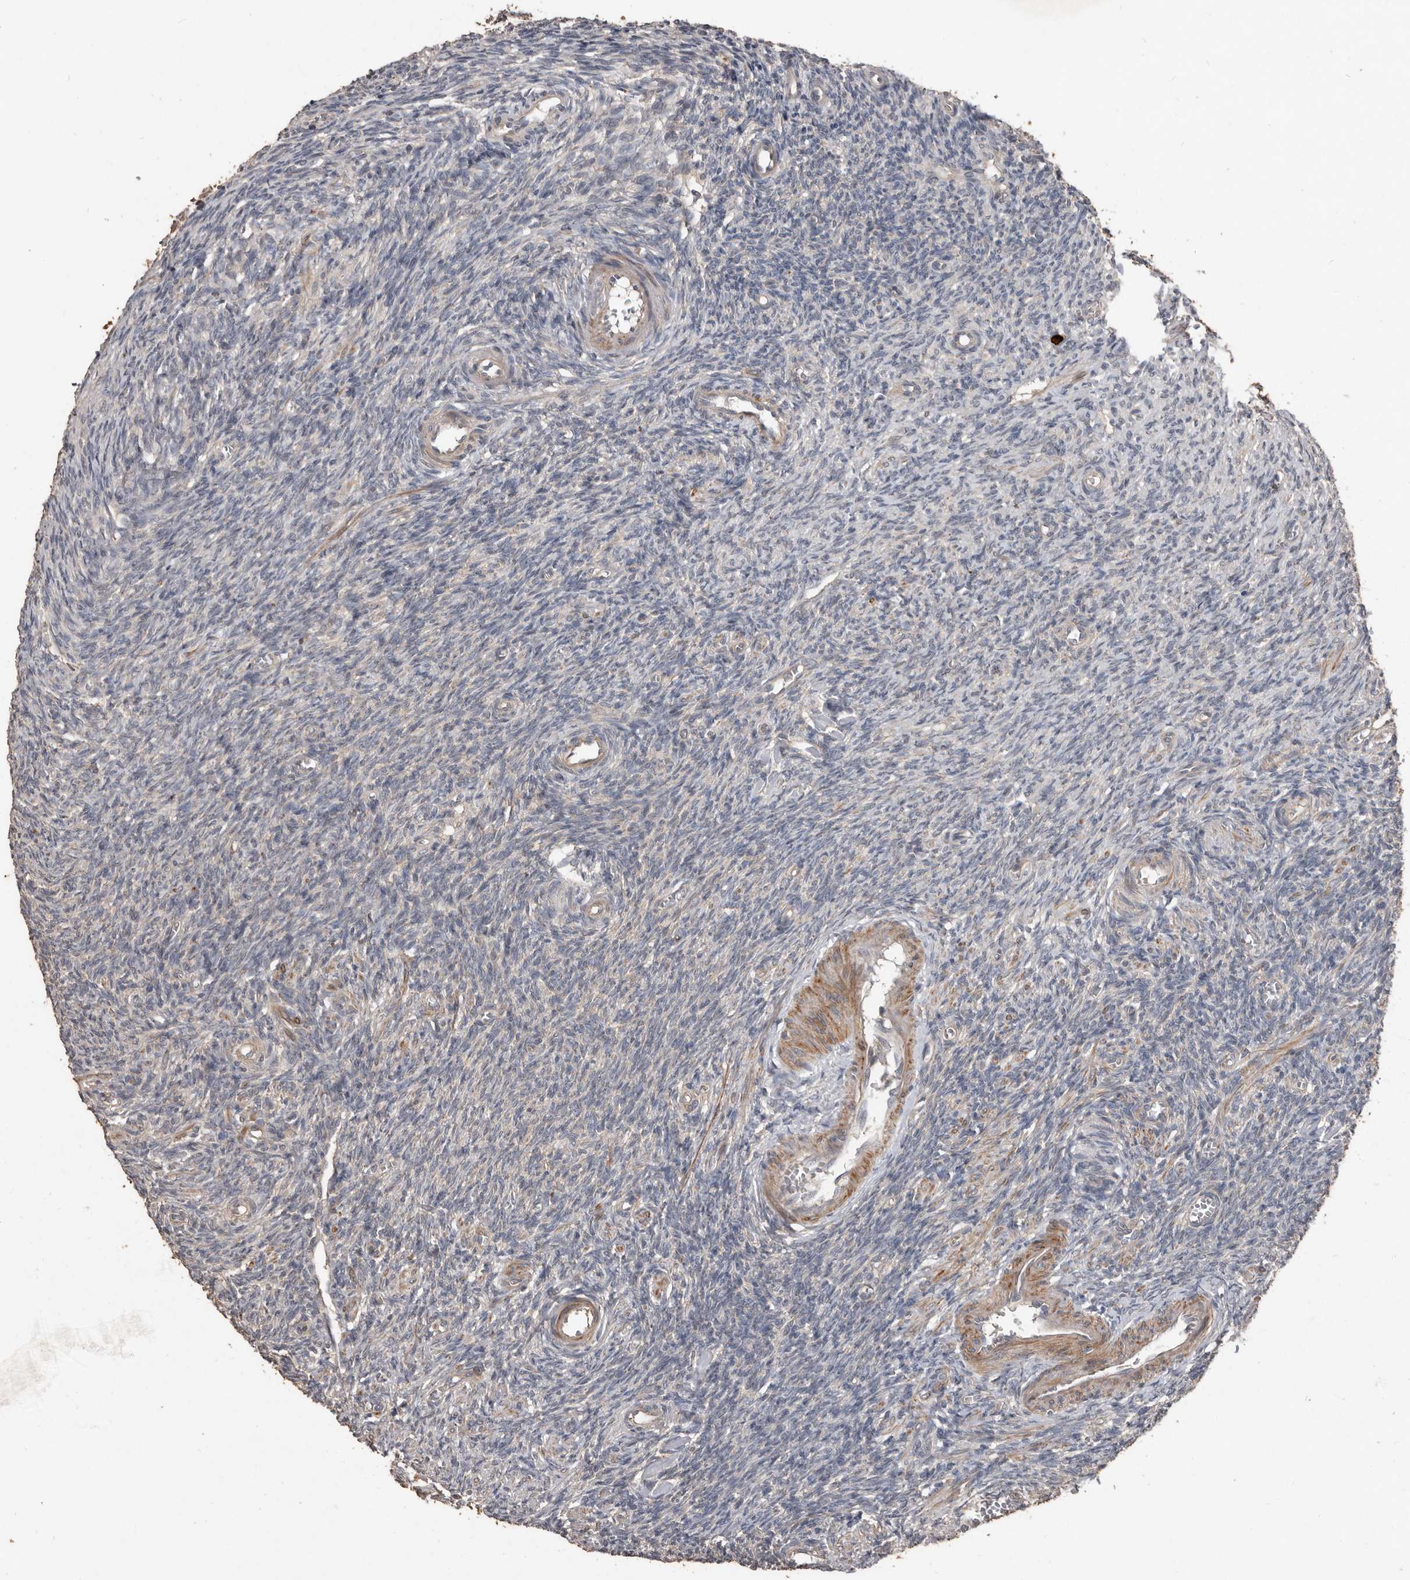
{"staining": {"intensity": "negative", "quantity": "none", "location": "none"}, "tissue": "ovary", "cell_type": "Ovarian stroma cells", "image_type": "normal", "snomed": [{"axis": "morphology", "description": "Normal tissue, NOS"}, {"axis": "topography", "description": "Ovary"}], "caption": "Ovarian stroma cells show no significant expression in unremarkable ovary.", "gene": "BAMBI", "patient": {"sex": "female", "age": 27}}